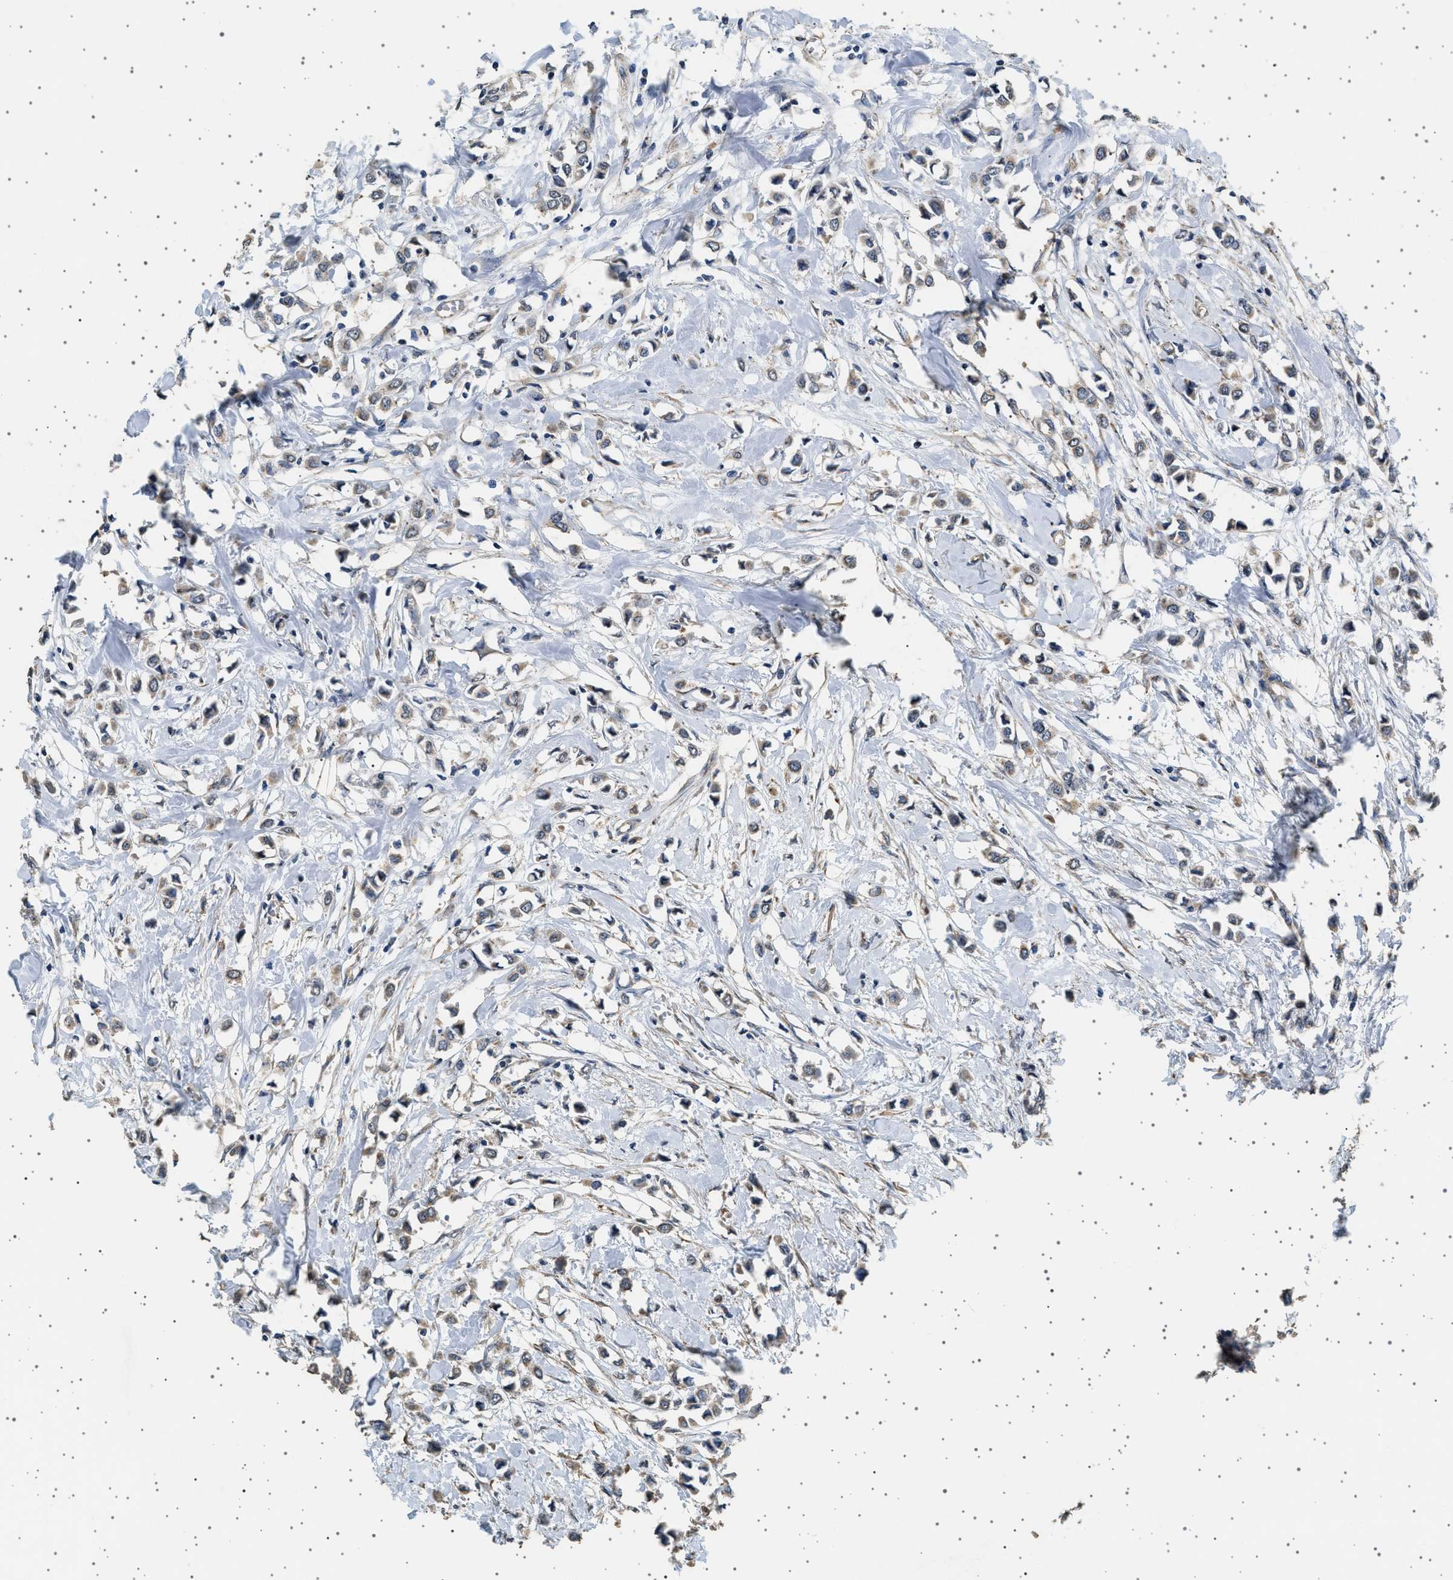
{"staining": {"intensity": "weak", "quantity": ">75%", "location": "cytoplasmic/membranous"}, "tissue": "breast cancer", "cell_type": "Tumor cells", "image_type": "cancer", "snomed": [{"axis": "morphology", "description": "Lobular carcinoma"}, {"axis": "topography", "description": "Breast"}], "caption": "Human lobular carcinoma (breast) stained for a protein (brown) reveals weak cytoplasmic/membranous positive expression in about >75% of tumor cells.", "gene": "KCNA4", "patient": {"sex": "female", "age": 51}}